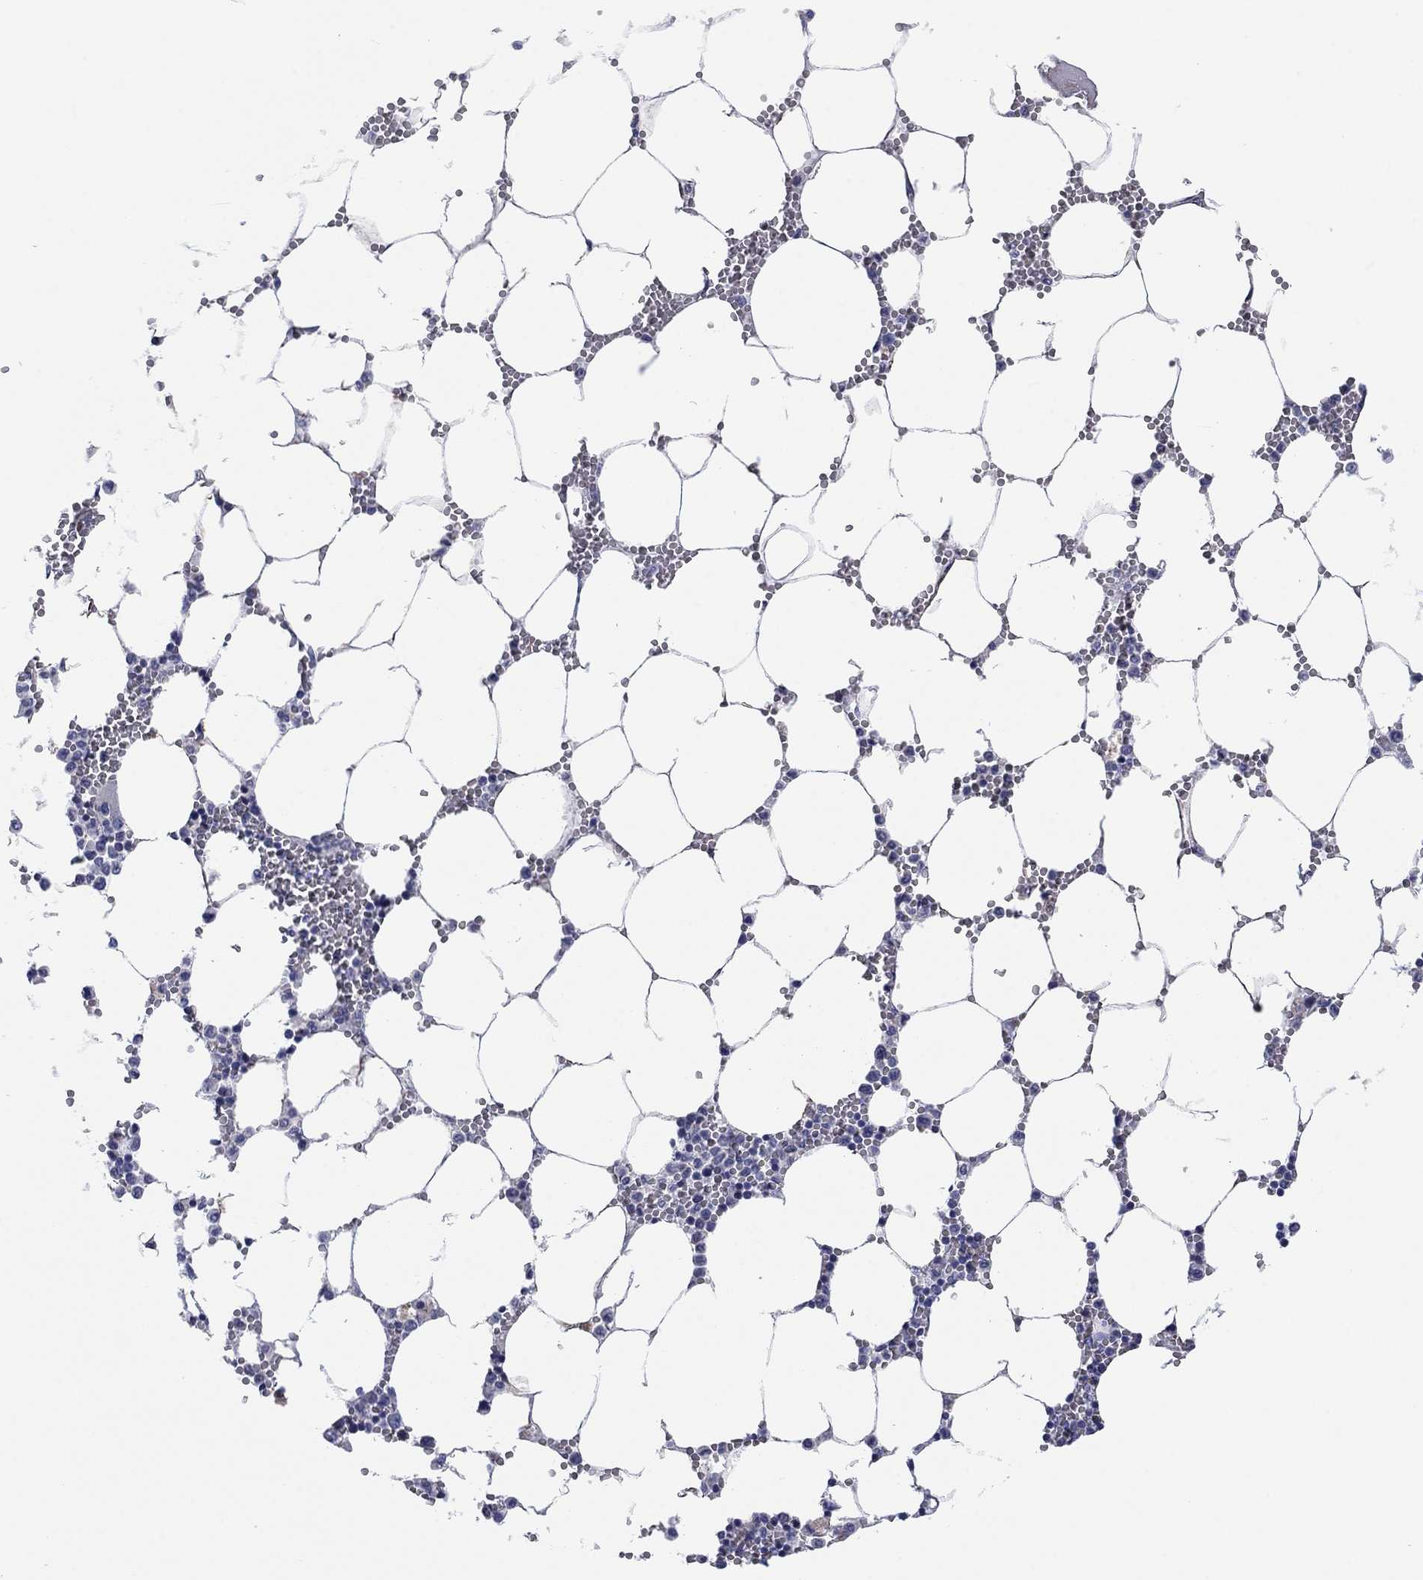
{"staining": {"intensity": "weak", "quantity": "<25%", "location": "cytoplasmic/membranous"}, "tissue": "bone marrow", "cell_type": "Hematopoietic cells", "image_type": "normal", "snomed": [{"axis": "morphology", "description": "Normal tissue, NOS"}, {"axis": "topography", "description": "Bone marrow"}], "caption": "DAB immunohistochemical staining of unremarkable human bone marrow exhibits no significant expression in hematopoietic cells.", "gene": "MGST3", "patient": {"sex": "female", "age": 64}}